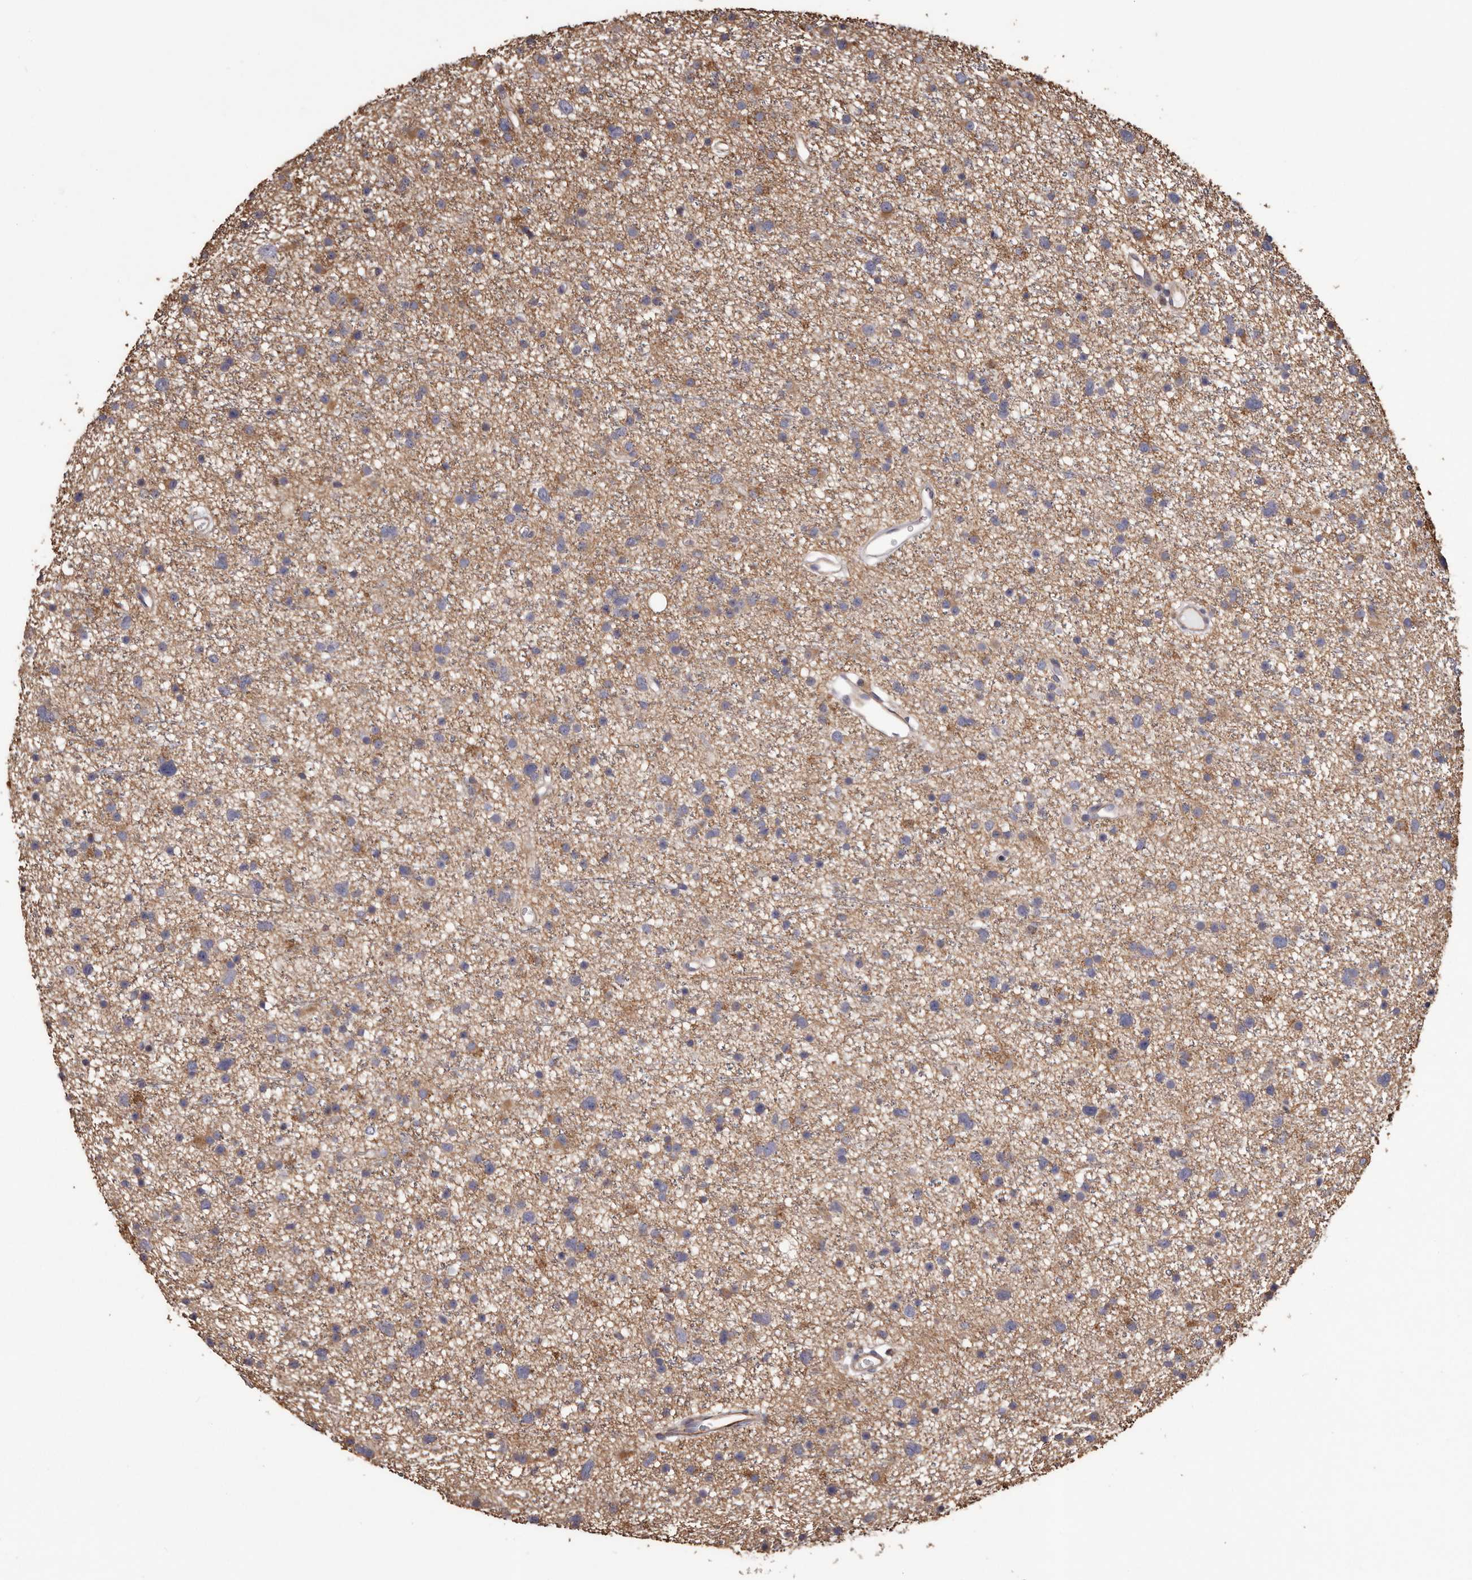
{"staining": {"intensity": "negative", "quantity": "none", "location": "none"}, "tissue": "glioma", "cell_type": "Tumor cells", "image_type": "cancer", "snomed": [{"axis": "morphology", "description": "Glioma, malignant, Low grade"}, {"axis": "topography", "description": "Cerebral cortex"}], "caption": "Immunohistochemistry photomicrograph of malignant low-grade glioma stained for a protein (brown), which reveals no staining in tumor cells. (DAB IHC, high magnification).", "gene": "CEP104", "patient": {"sex": "female", "age": 39}}